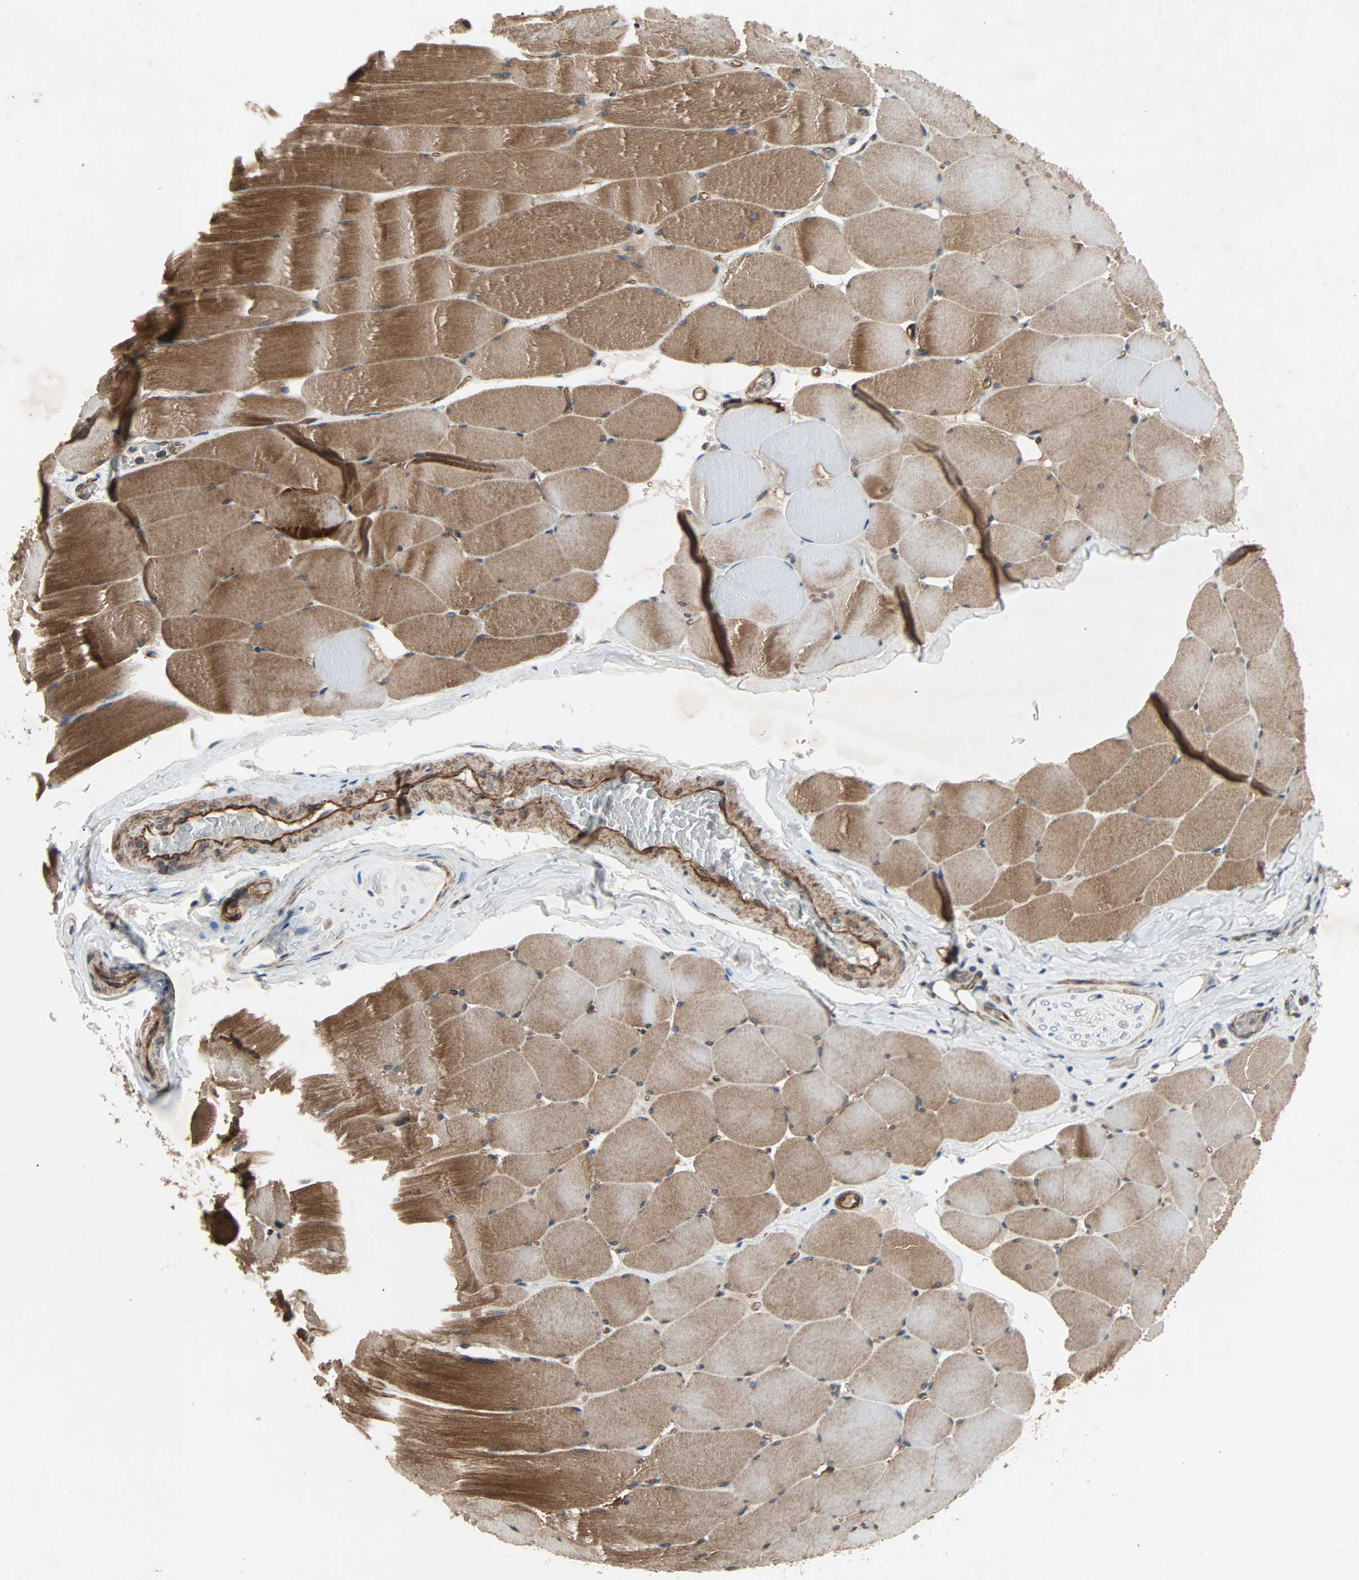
{"staining": {"intensity": "moderate", "quantity": ">75%", "location": "cytoplasmic/membranous"}, "tissue": "skeletal muscle", "cell_type": "Myocytes", "image_type": "normal", "snomed": [{"axis": "morphology", "description": "Normal tissue, NOS"}, {"axis": "topography", "description": "Skeletal muscle"}], "caption": "An image of skeletal muscle stained for a protein reveals moderate cytoplasmic/membranous brown staining in myocytes. The staining is performed using DAB (3,3'-diaminobenzidine) brown chromogen to label protein expression. The nuclei are counter-stained blue using hematoxylin.", "gene": "XYLT1", "patient": {"sex": "male", "age": 62}}